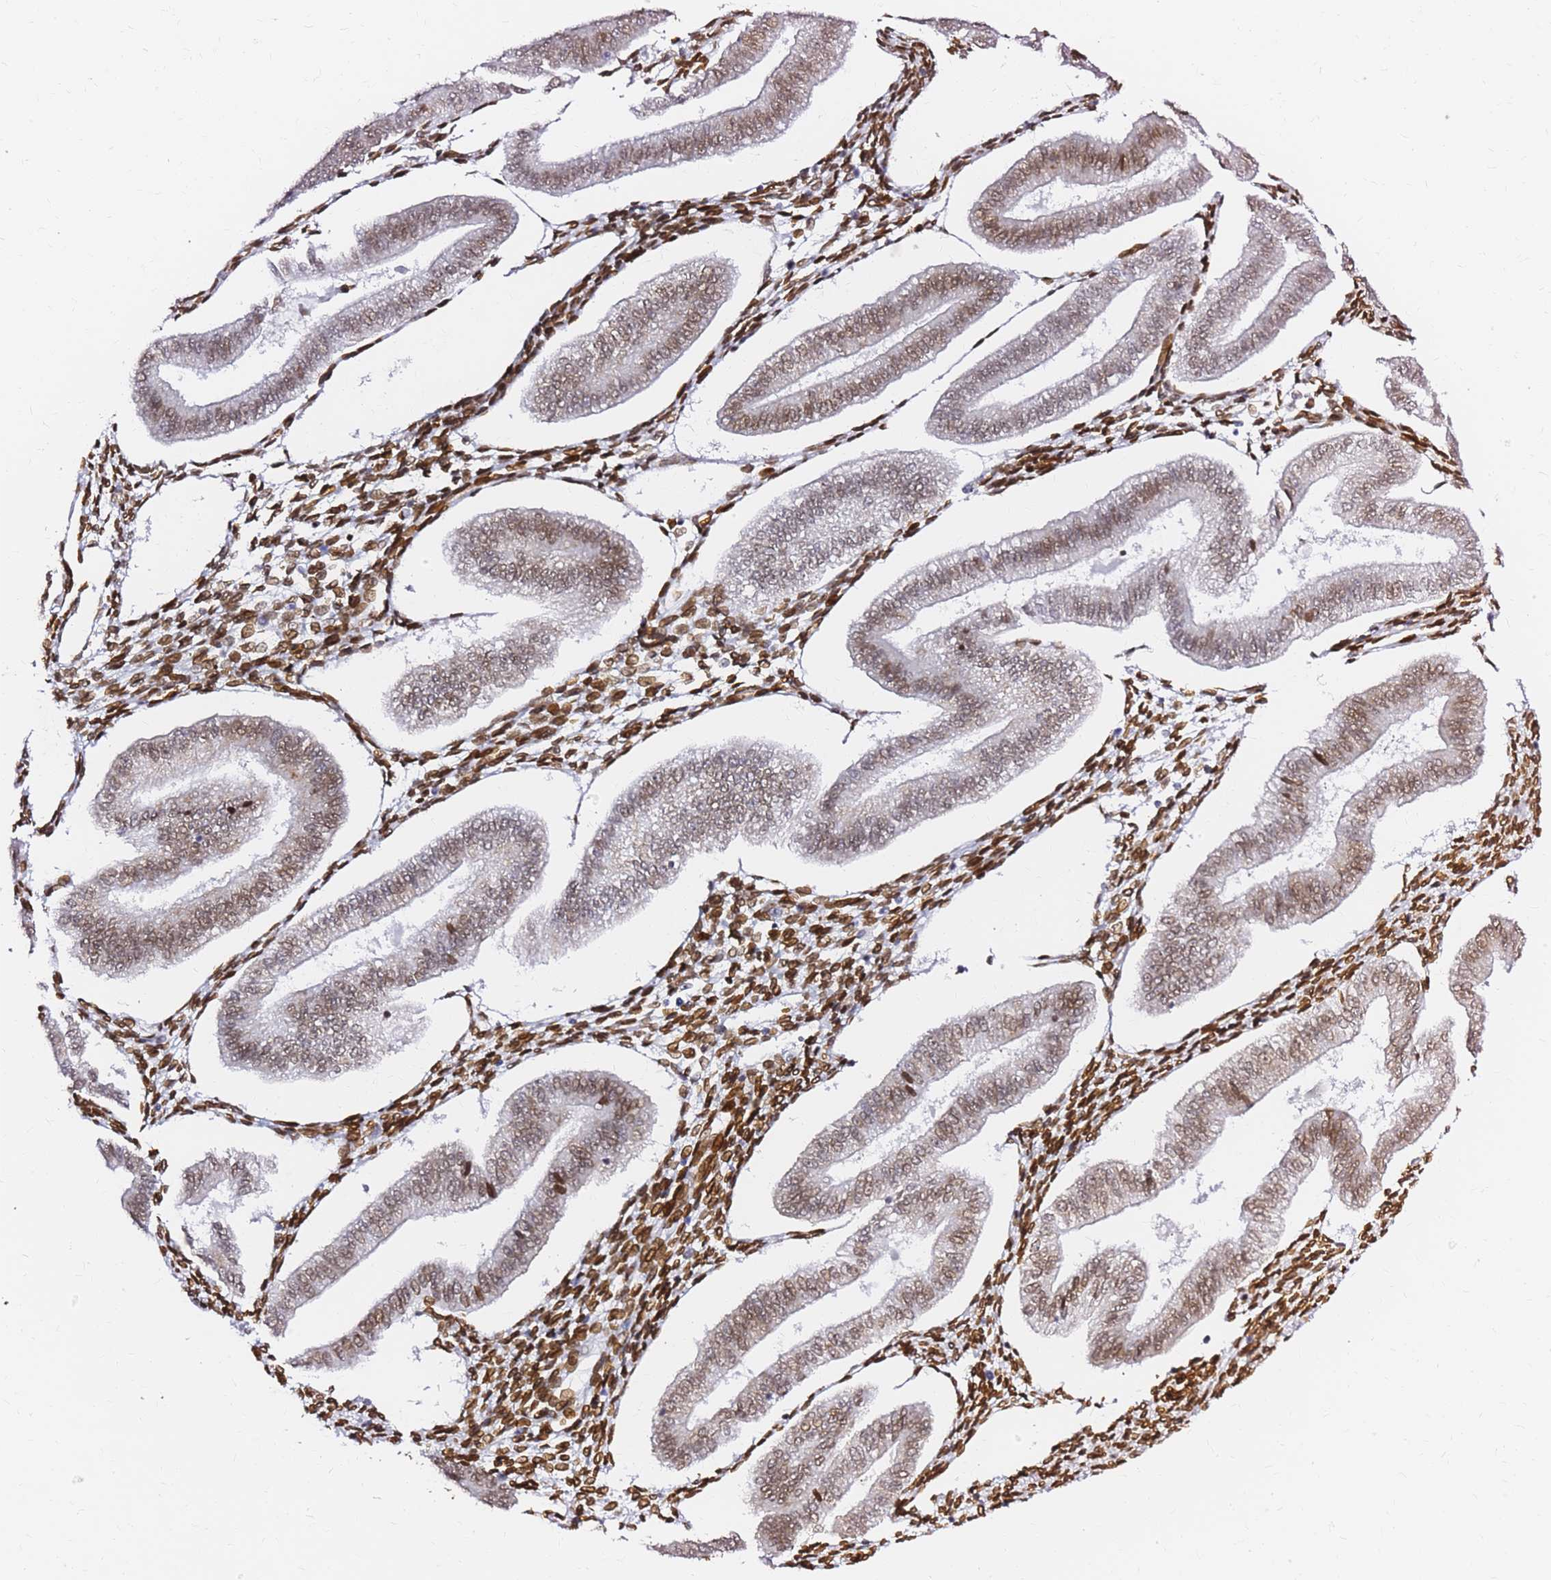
{"staining": {"intensity": "strong", "quantity": ">75%", "location": "cytoplasmic/membranous,nuclear"}, "tissue": "endometrium", "cell_type": "Cells in endometrial stroma", "image_type": "normal", "snomed": [{"axis": "morphology", "description": "Normal tissue, NOS"}, {"axis": "topography", "description": "Endometrium"}], "caption": "Cells in endometrial stroma reveal strong cytoplasmic/membranous,nuclear staining in approximately >75% of cells in normal endometrium. The staining was performed using DAB, with brown indicating positive protein expression. Nuclei are stained blue with hematoxylin.", "gene": "C6orf141", "patient": {"sex": "female", "age": 34}}